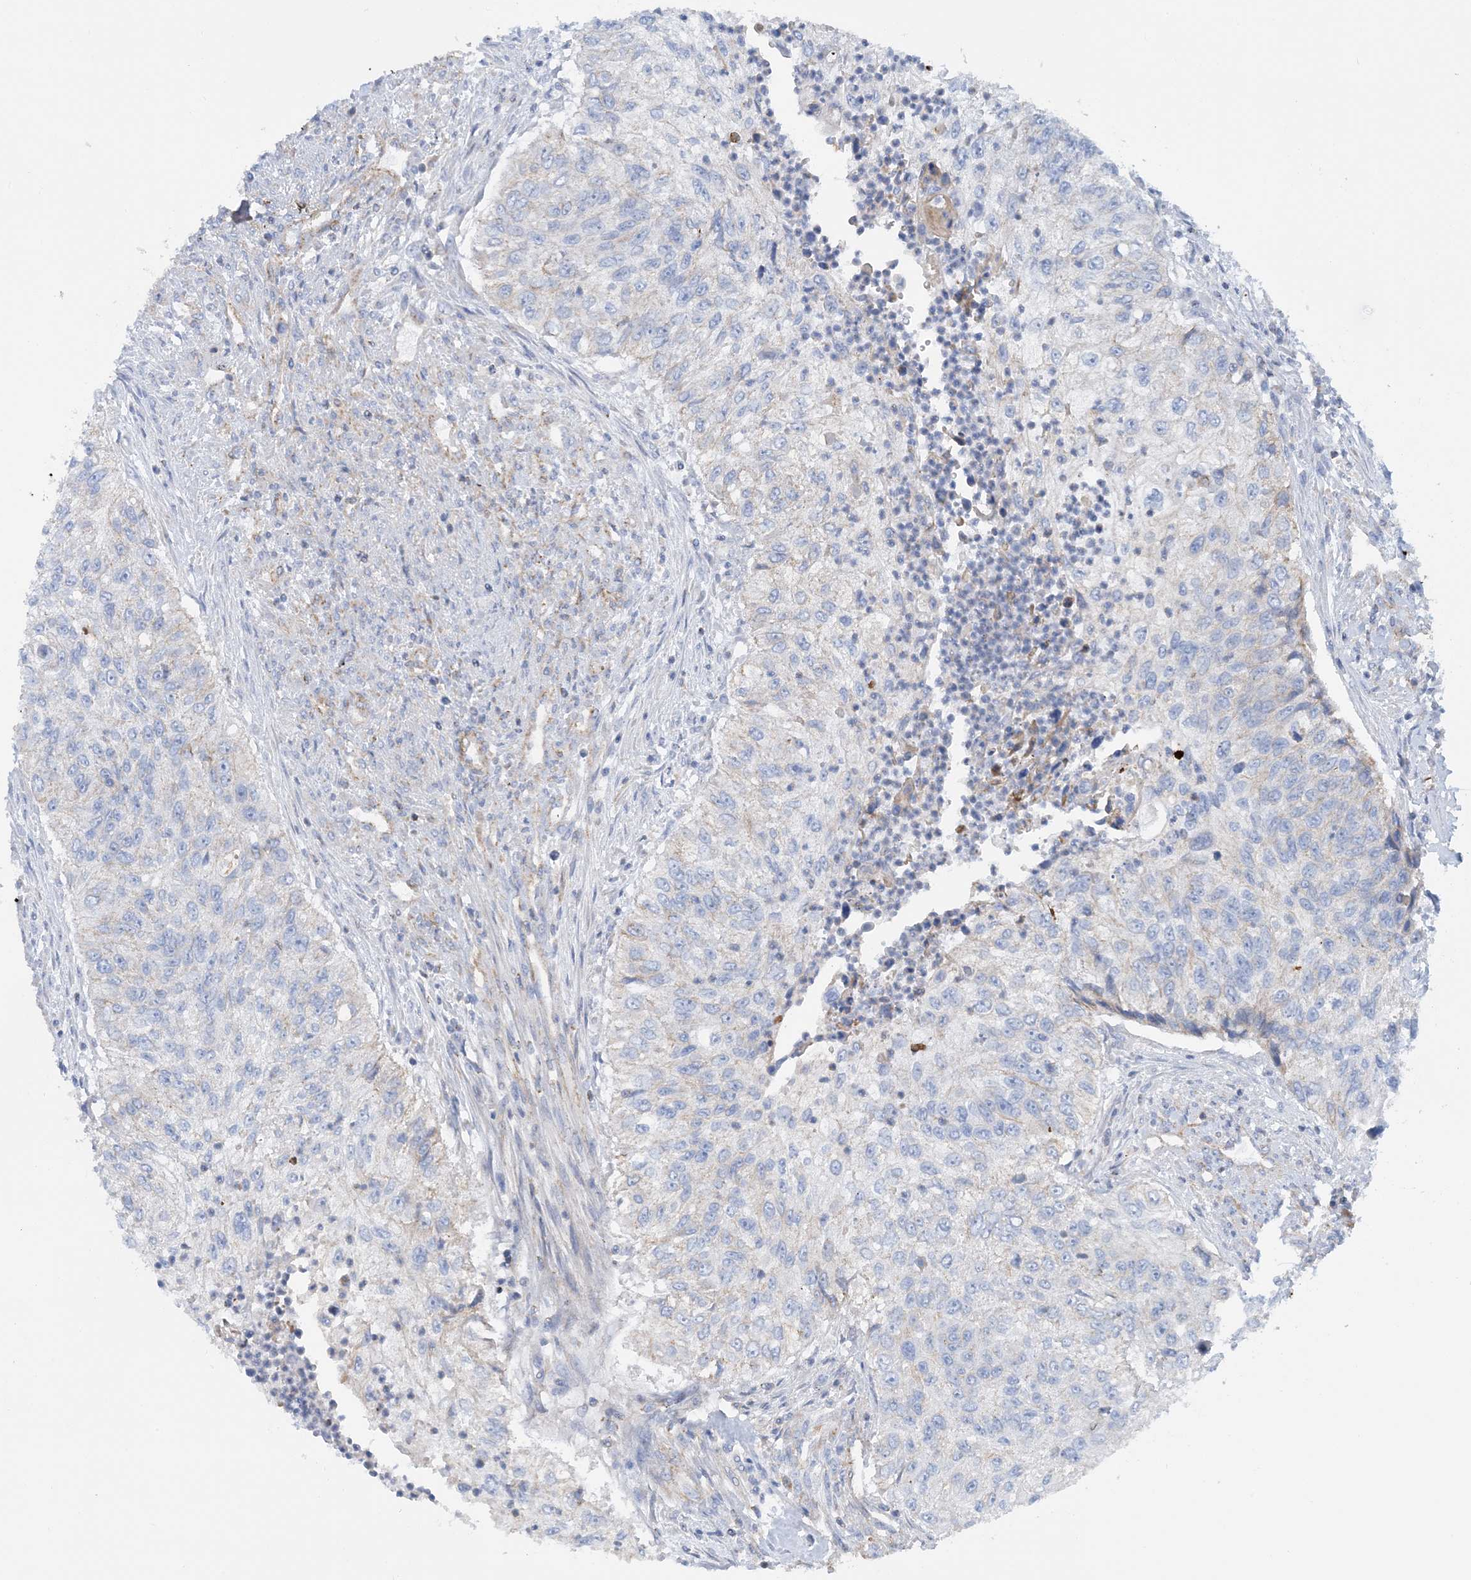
{"staining": {"intensity": "negative", "quantity": "none", "location": "none"}, "tissue": "urothelial cancer", "cell_type": "Tumor cells", "image_type": "cancer", "snomed": [{"axis": "morphology", "description": "Urothelial carcinoma, High grade"}, {"axis": "topography", "description": "Urinary bladder"}], "caption": "Immunohistochemistry of human urothelial cancer reveals no positivity in tumor cells. Brightfield microscopy of immunohistochemistry stained with DAB (brown) and hematoxylin (blue), captured at high magnification.", "gene": "CALHM5", "patient": {"sex": "female", "age": 60}}